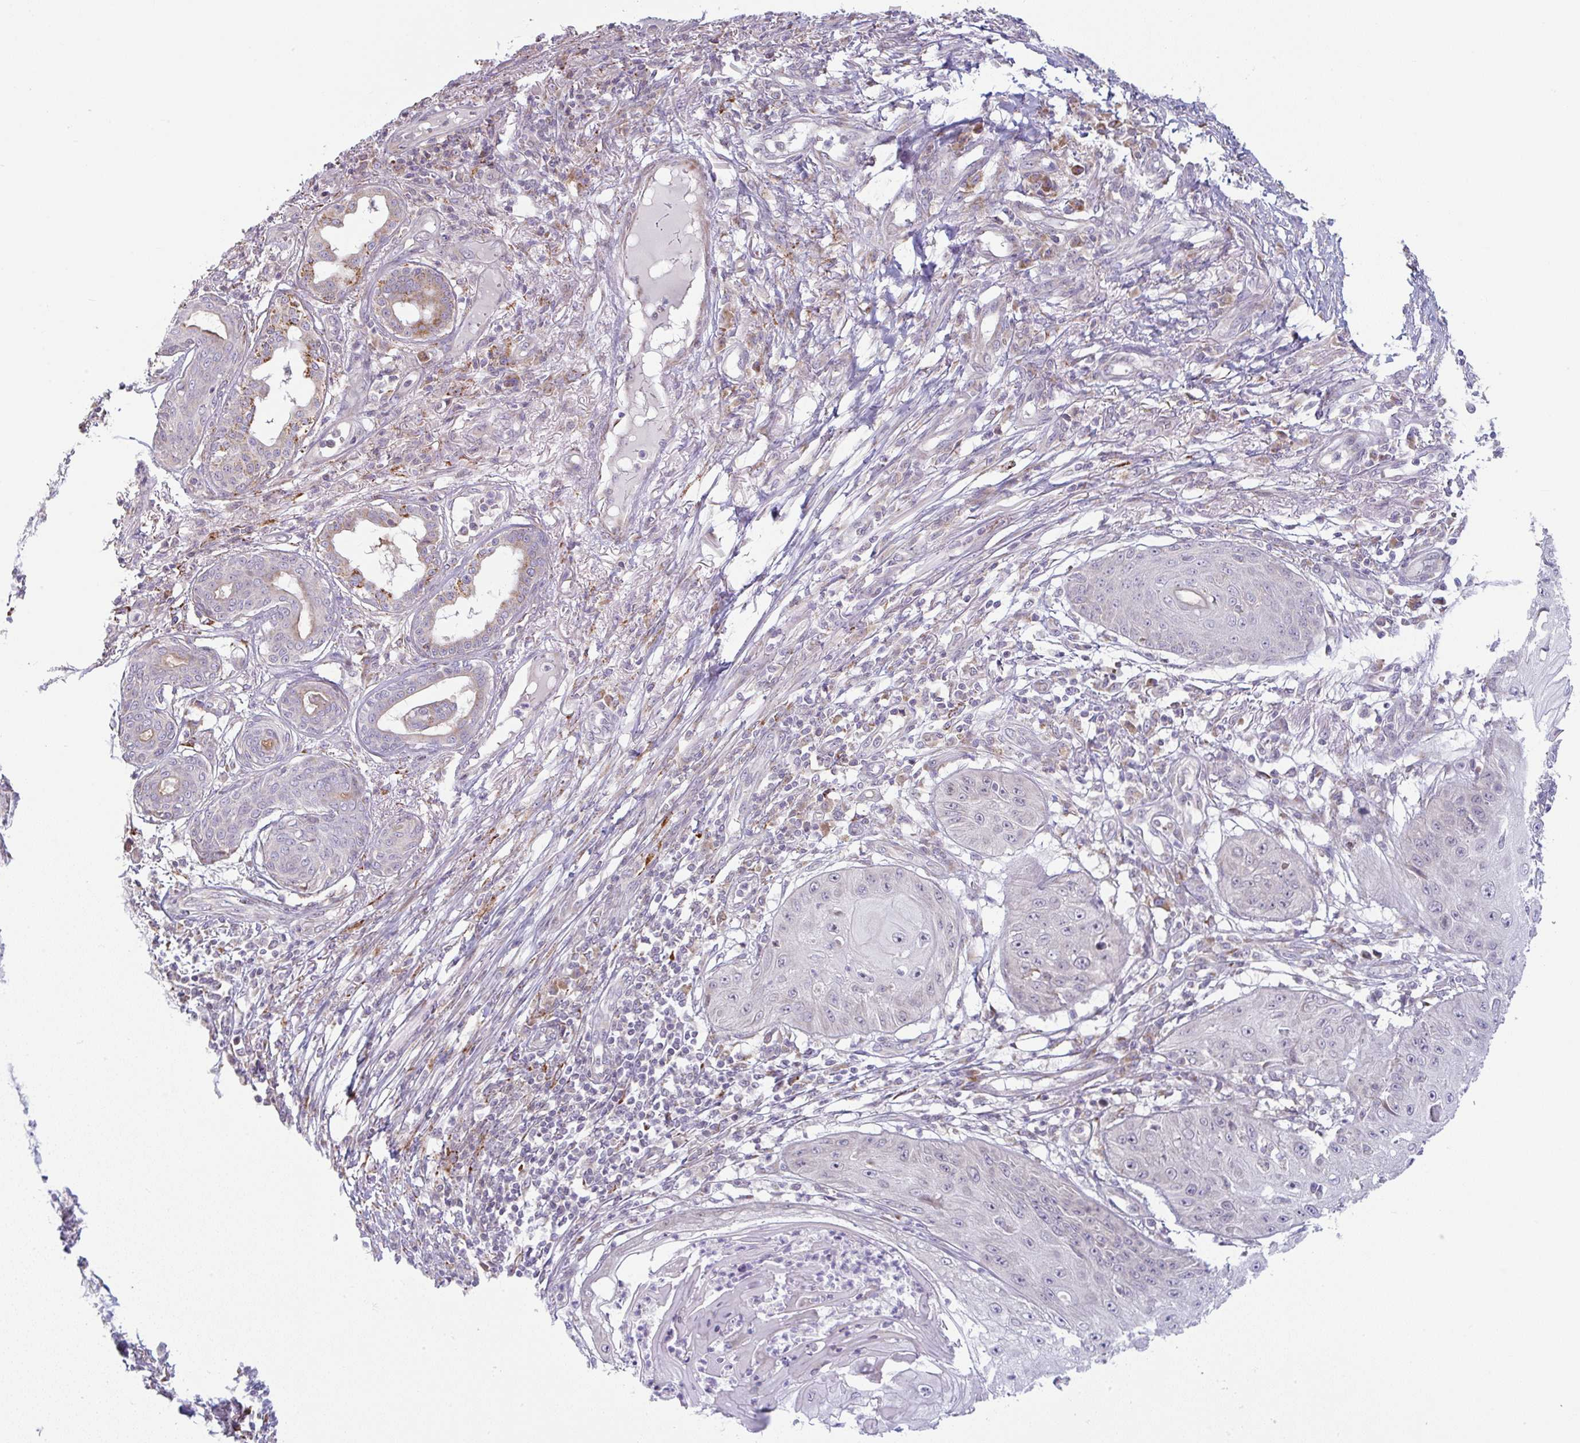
{"staining": {"intensity": "negative", "quantity": "none", "location": "none"}, "tissue": "skin cancer", "cell_type": "Tumor cells", "image_type": "cancer", "snomed": [{"axis": "morphology", "description": "Squamous cell carcinoma, NOS"}, {"axis": "topography", "description": "Skin"}], "caption": "Immunohistochemical staining of skin squamous cell carcinoma displays no significant positivity in tumor cells.", "gene": "MOB1A", "patient": {"sex": "male", "age": 70}}